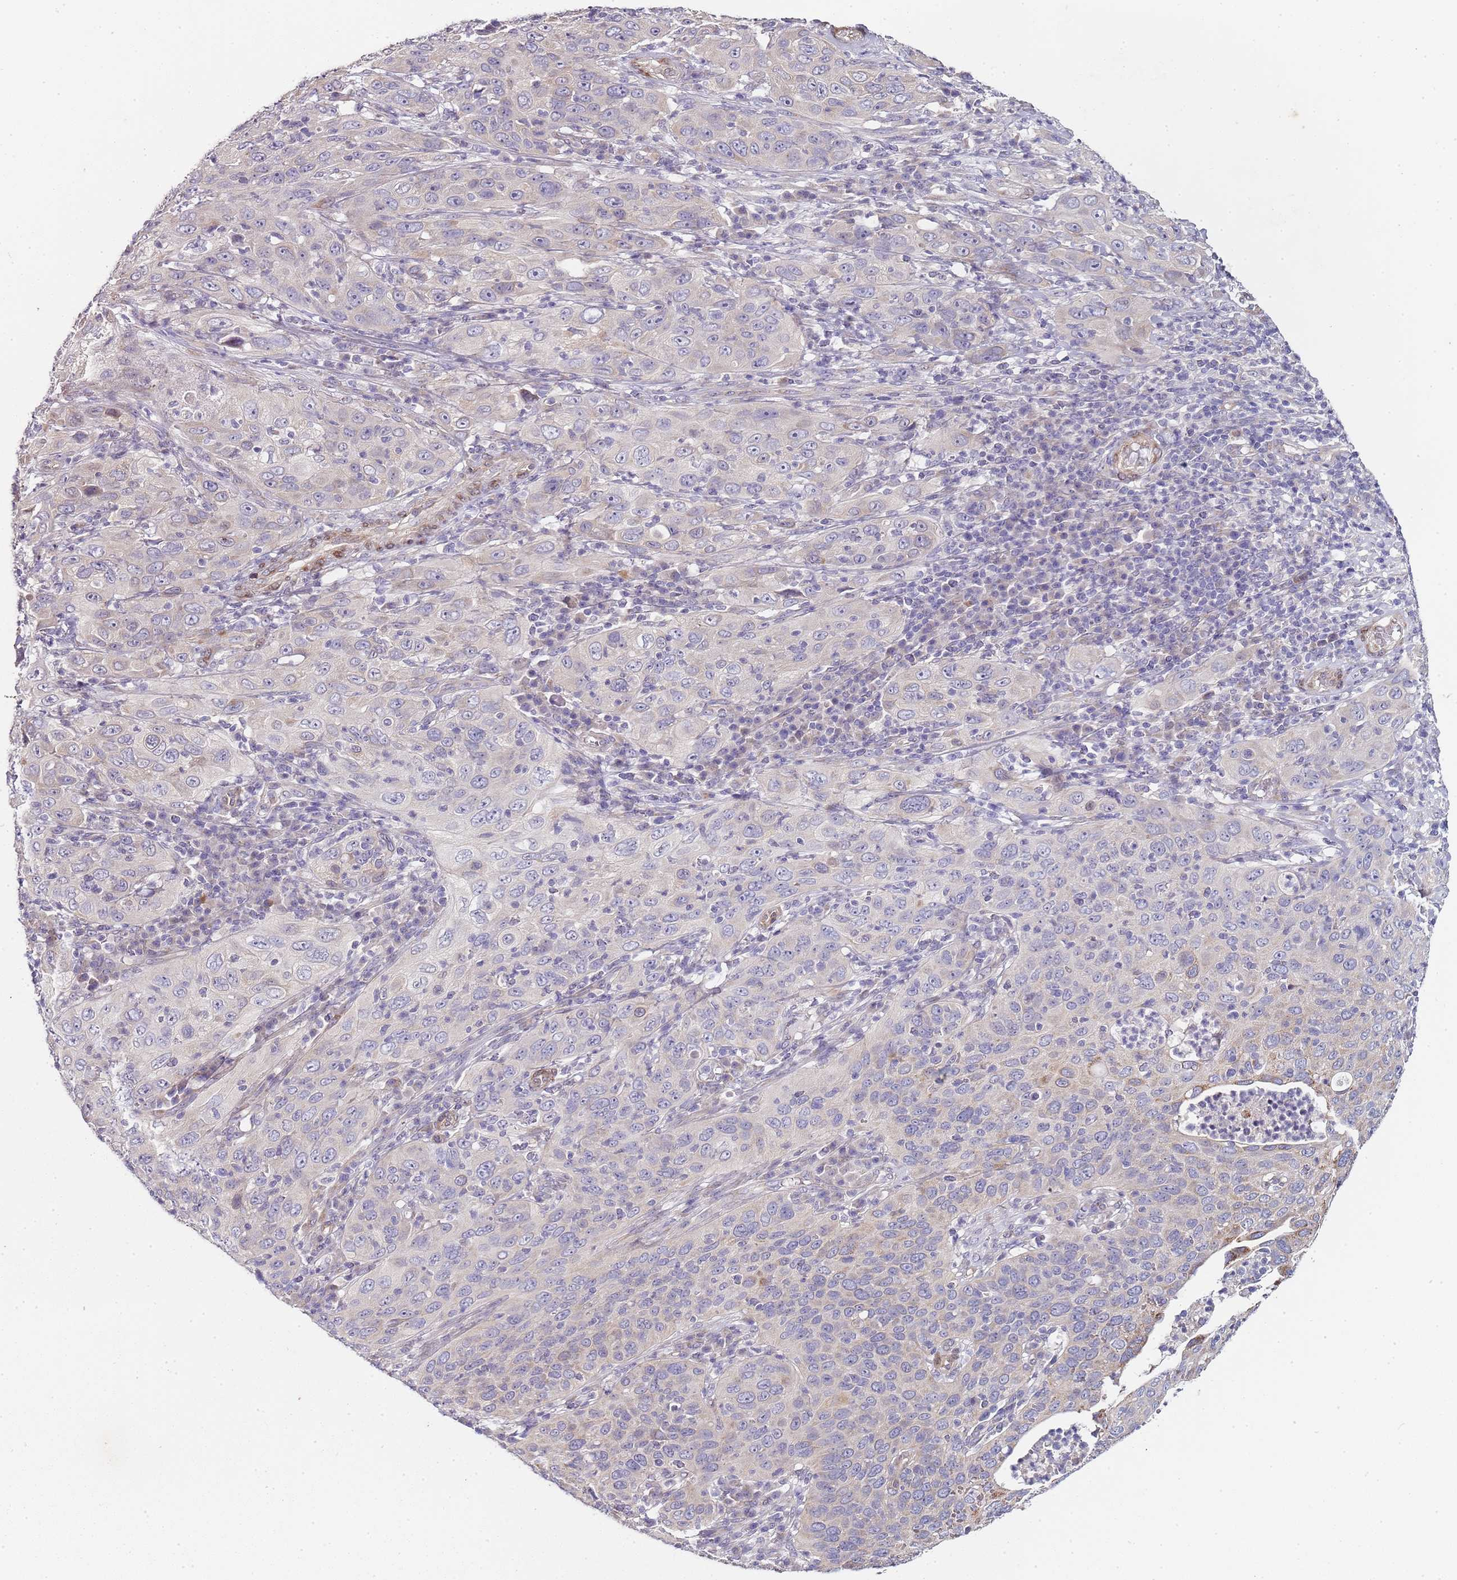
{"staining": {"intensity": "weak", "quantity": "25%-75%", "location": "cytoplasmic/membranous"}, "tissue": "cervical cancer", "cell_type": "Tumor cells", "image_type": "cancer", "snomed": [{"axis": "morphology", "description": "Squamous cell carcinoma, NOS"}, {"axis": "topography", "description": "Cervix"}], "caption": "The histopathology image reveals a brown stain indicating the presence of a protein in the cytoplasmic/membranous of tumor cells in squamous cell carcinoma (cervical).", "gene": "TBC1D9", "patient": {"sex": "female", "age": 36}}